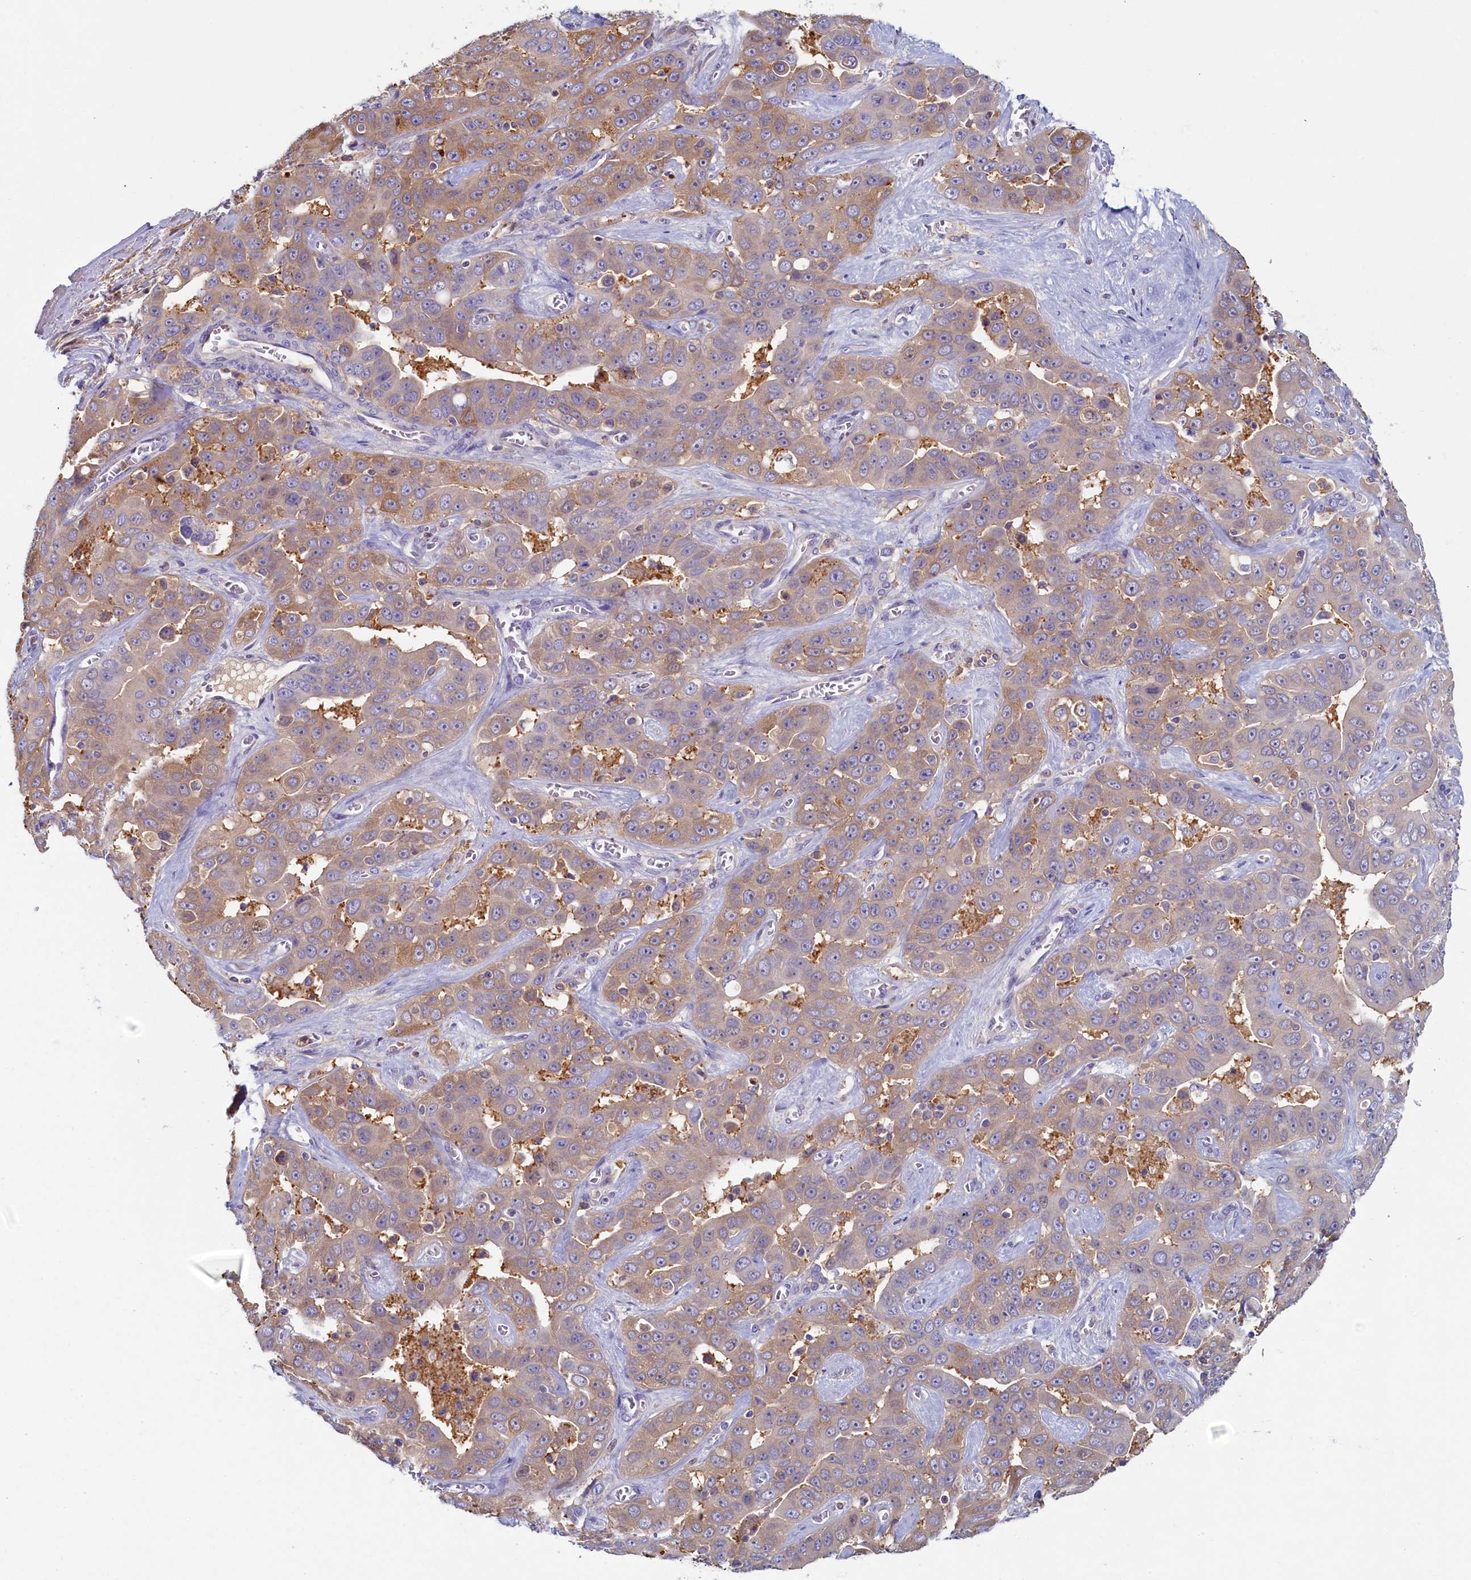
{"staining": {"intensity": "moderate", "quantity": ">75%", "location": "cytoplasmic/membranous"}, "tissue": "liver cancer", "cell_type": "Tumor cells", "image_type": "cancer", "snomed": [{"axis": "morphology", "description": "Cholangiocarcinoma"}, {"axis": "topography", "description": "Liver"}], "caption": "Moderate cytoplasmic/membranous expression for a protein is present in about >75% of tumor cells of liver cancer using IHC.", "gene": "TIMM8B", "patient": {"sex": "female", "age": 52}}